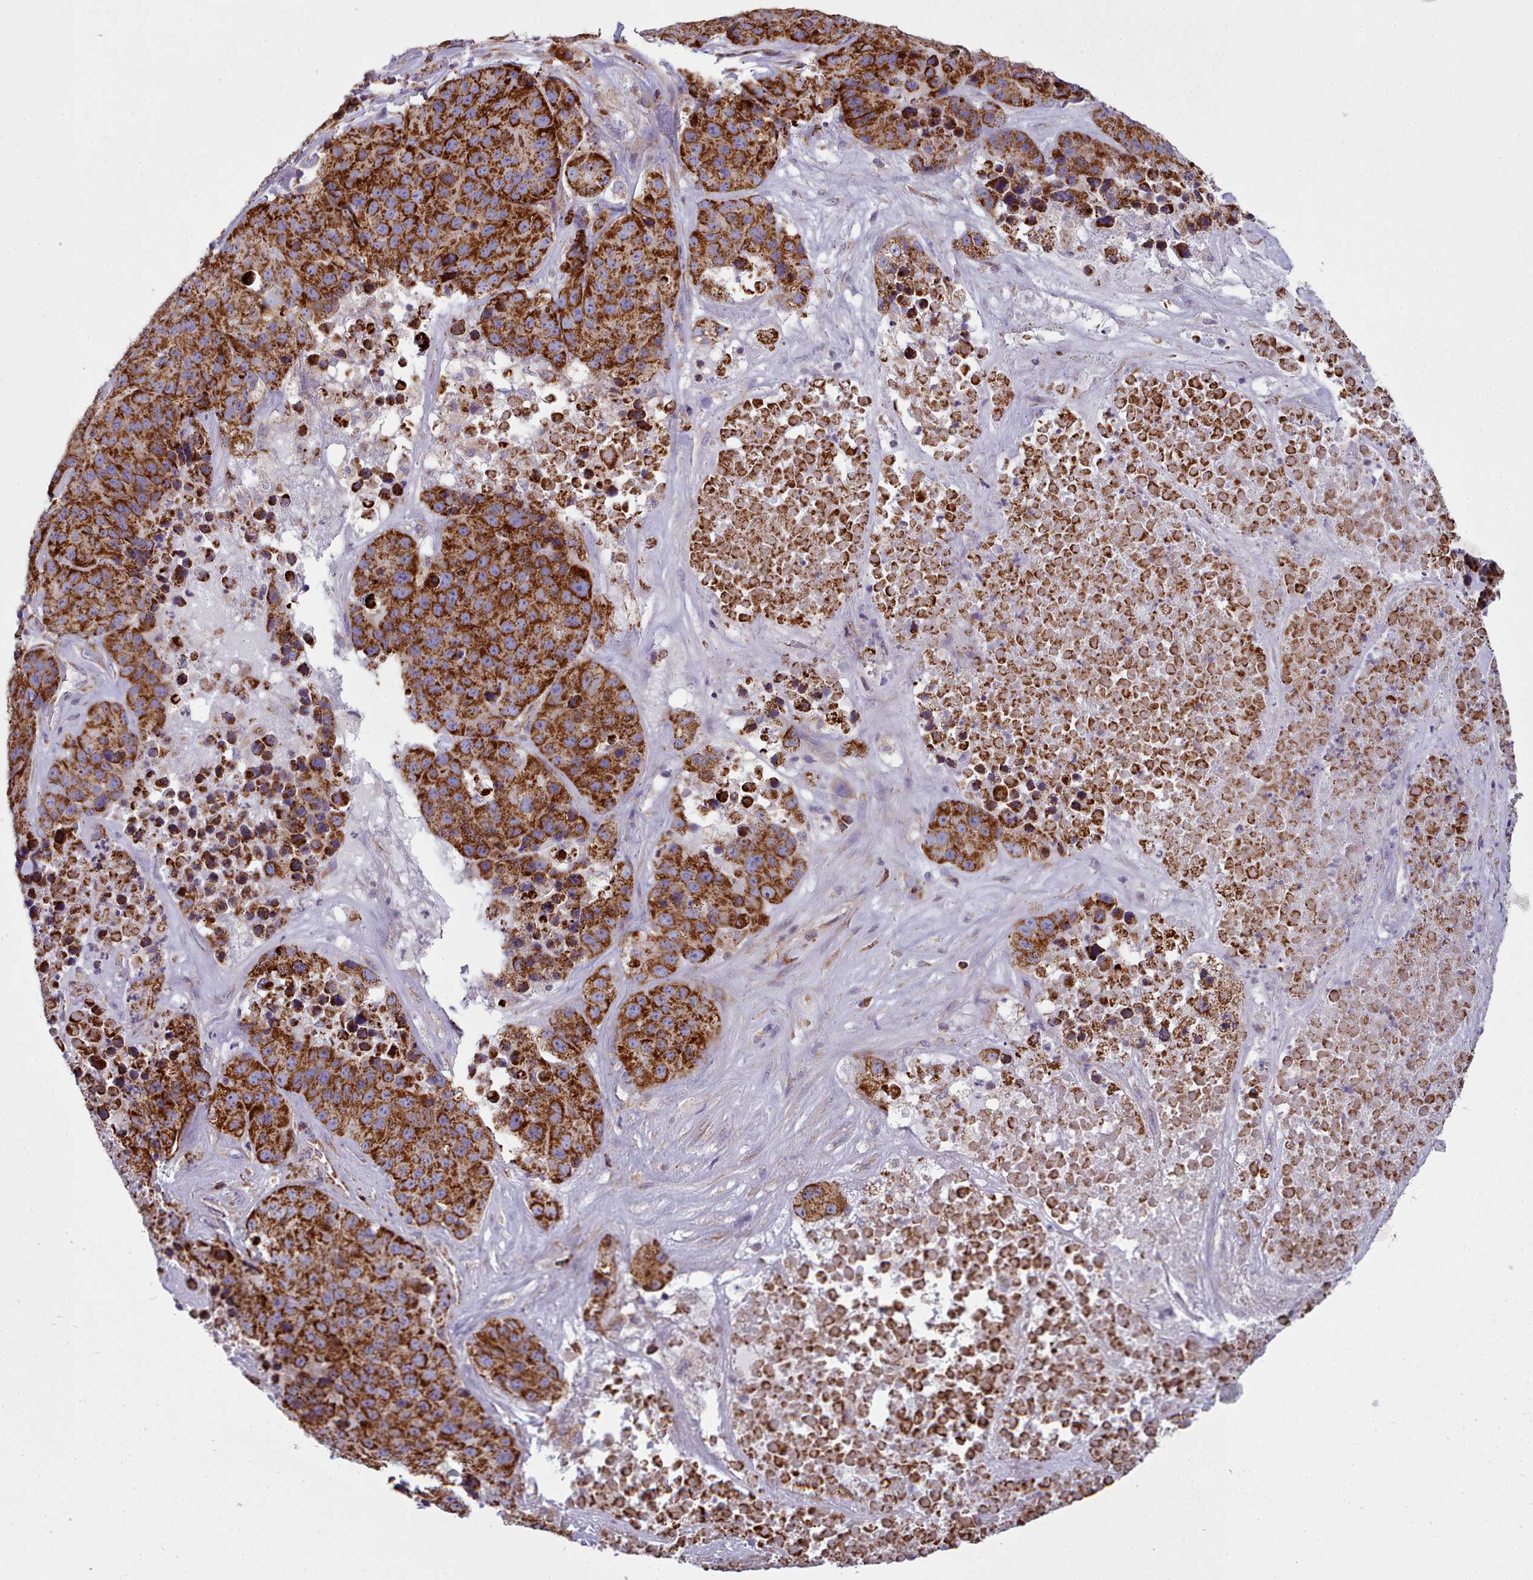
{"staining": {"intensity": "strong", "quantity": ">75%", "location": "cytoplasmic/membranous"}, "tissue": "stomach cancer", "cell_type": "Tumor cells", "image_type": "cancer", "snomed": [{"axis": "morphology", "description": "Adenocarcinoma, NOS"}, {"axis": "topography", "description": "Stomach"}], "caption": "Human stomach cancer (adenocarcinoma) stained with a brown dye reveals strong cytoplasmic/membranous positive positivity in about >75% of tumor cells.", "gene": "SRP54", "patient": {"sex": "male", "age": 71}}